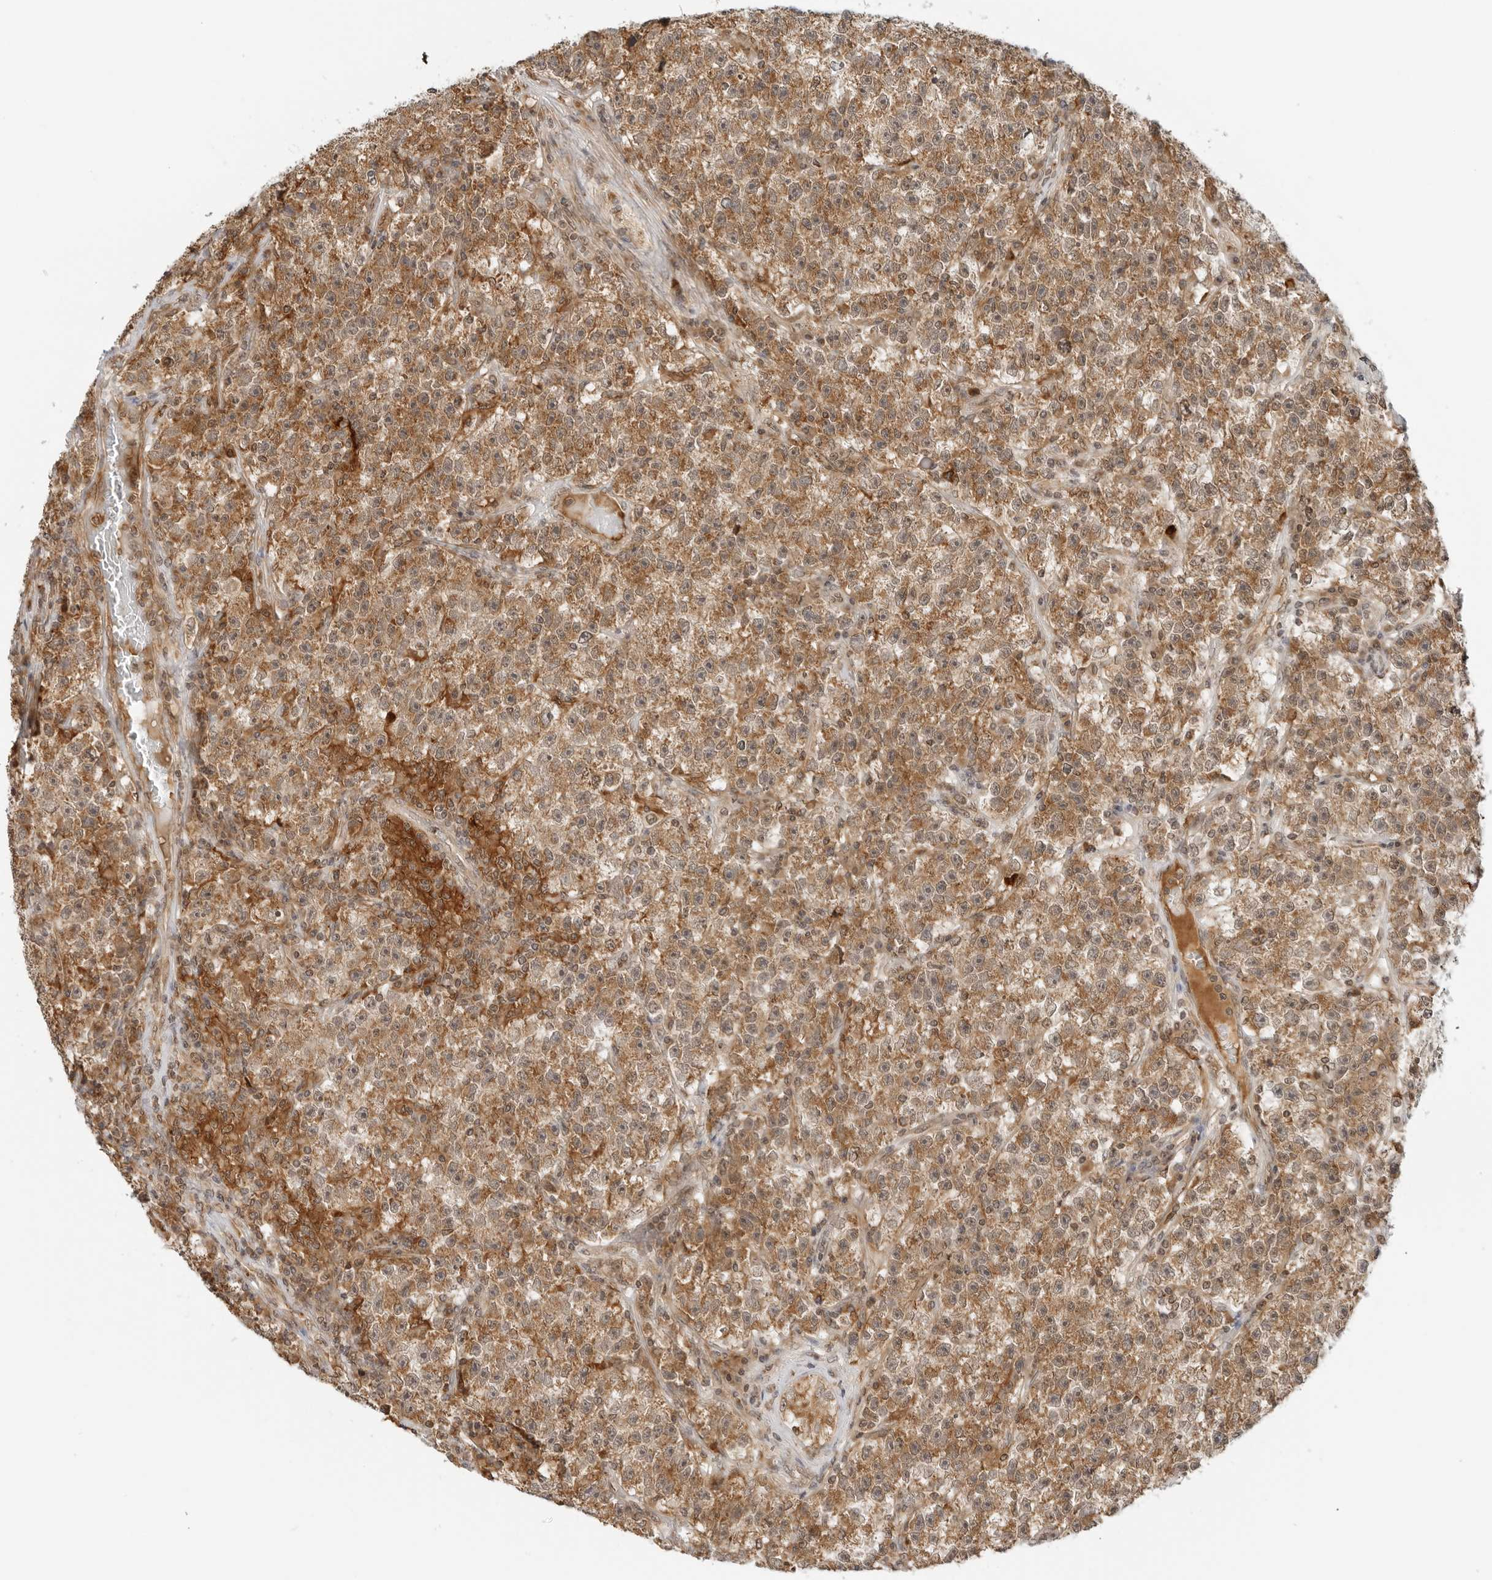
{"staining": {"intensity": "moderate", "quantity": ">75%", "location": "cytoplasmic/membranous"}, "tissue": "testis cancer", "cell_type": "Tumor cells", "image_type": "cancer", "snomed": [{"axis": "morphology", "description": "Seminoma, NOS"}, {"axis": "topography", "description": "Testis"}], "caption": "This micrograph demonstrates immunohistochemistry (IHC) staining of testis seminoma, with medium moderate cytoplasmic/membranous expression in approximately >75% of tumor cells.", "gene": "RC3H1", "patient": {"sex": "male", "age": 22}}